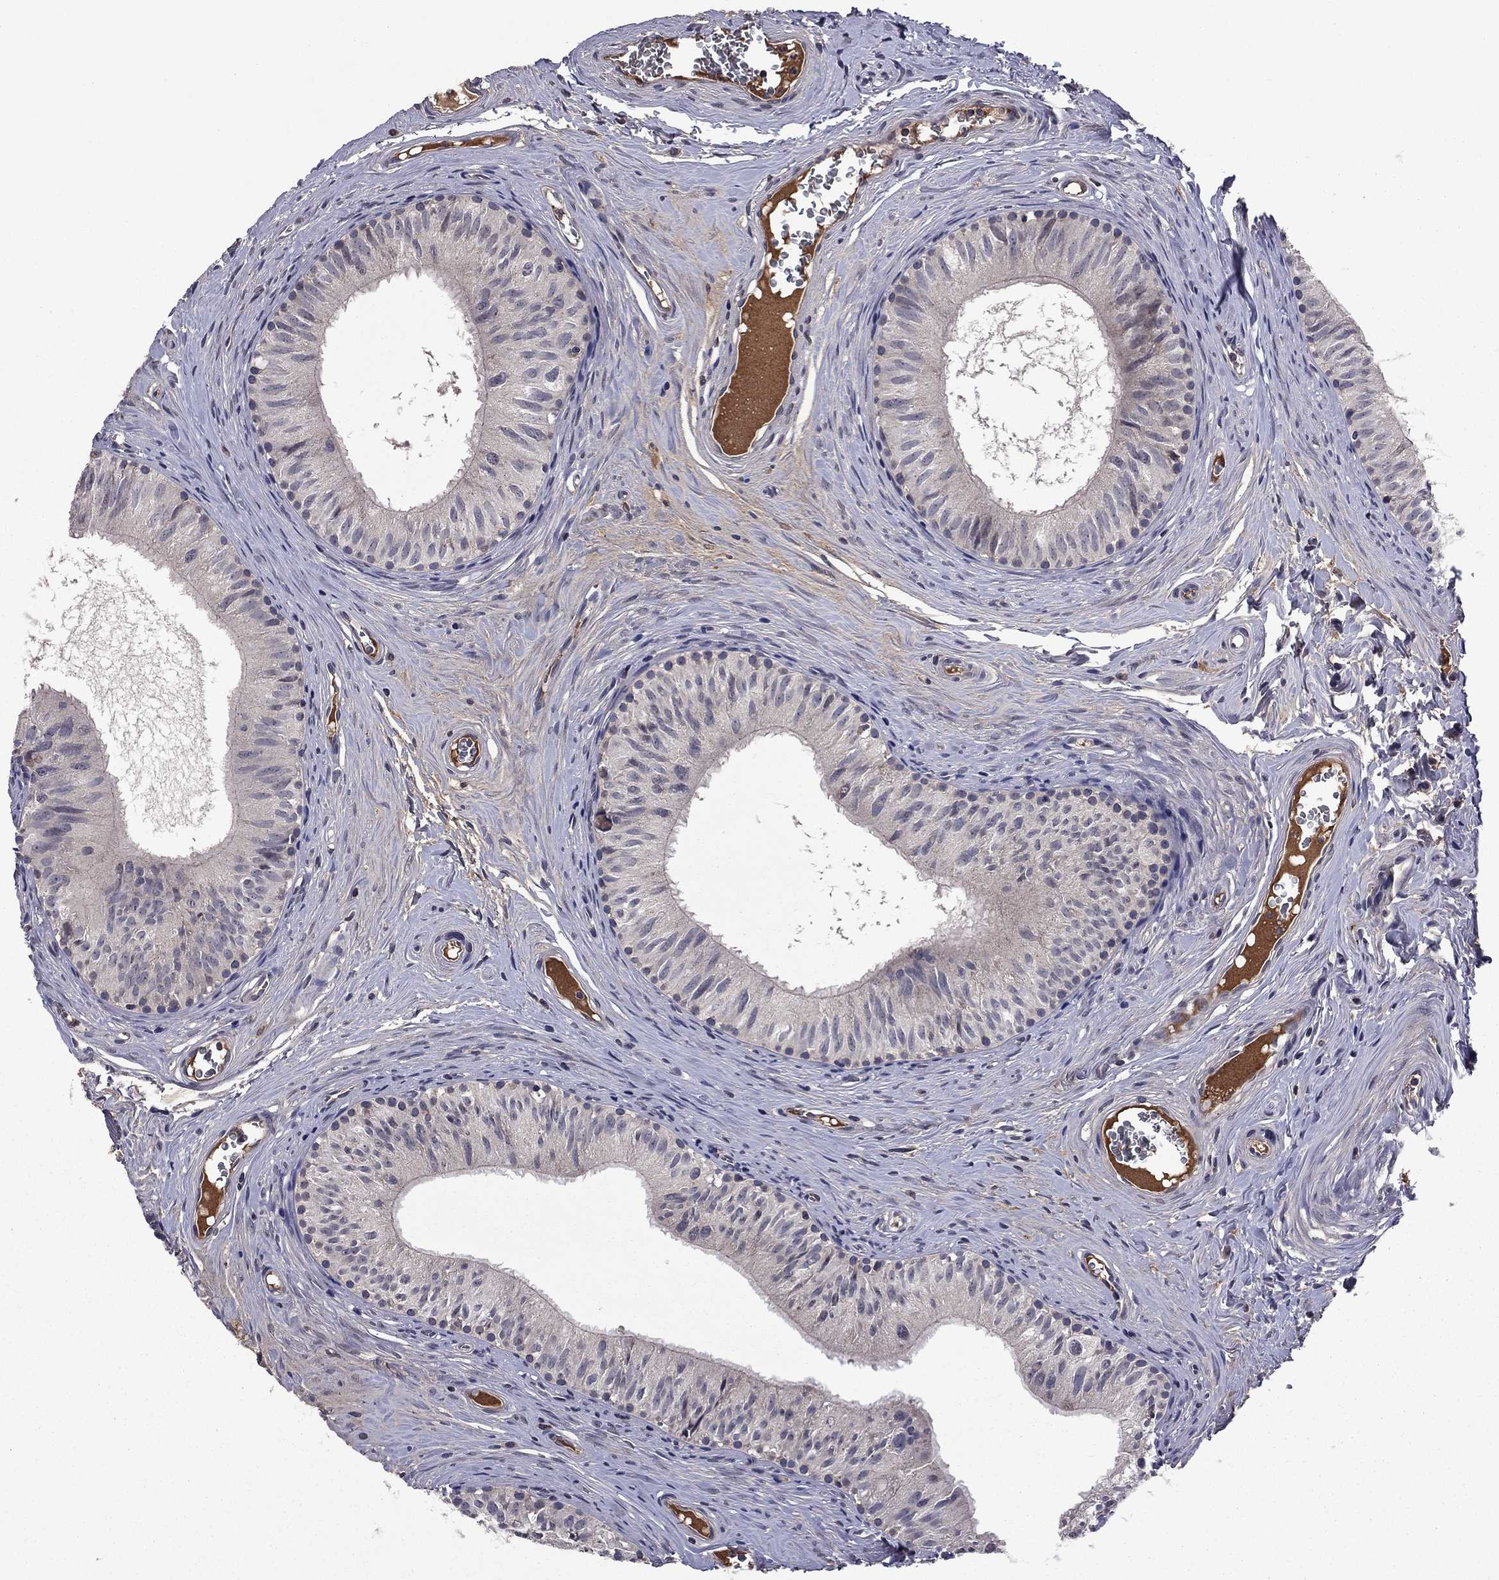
{"staining": {"intensity": "negative", "quantity": "none", "location": "none"}, "tissue": "epididymis", "cell_type": "Glandular cells", "image_type": "normal", "snomed": [{"axis": "morphology", "description": "Normal tissue, NOS"}, {"axis": "topography", "description": "Epididymis"}], "caption": "Glandular cells show no significant protein staining in benign epididymis. The staining is performed using DAB (3,3'-diaminobenzidine) brown chromogen with nuclei counter-stained in using hematoxylin.", "gene": "PROS1", "patient": {"sex": "male", "age": 52}}